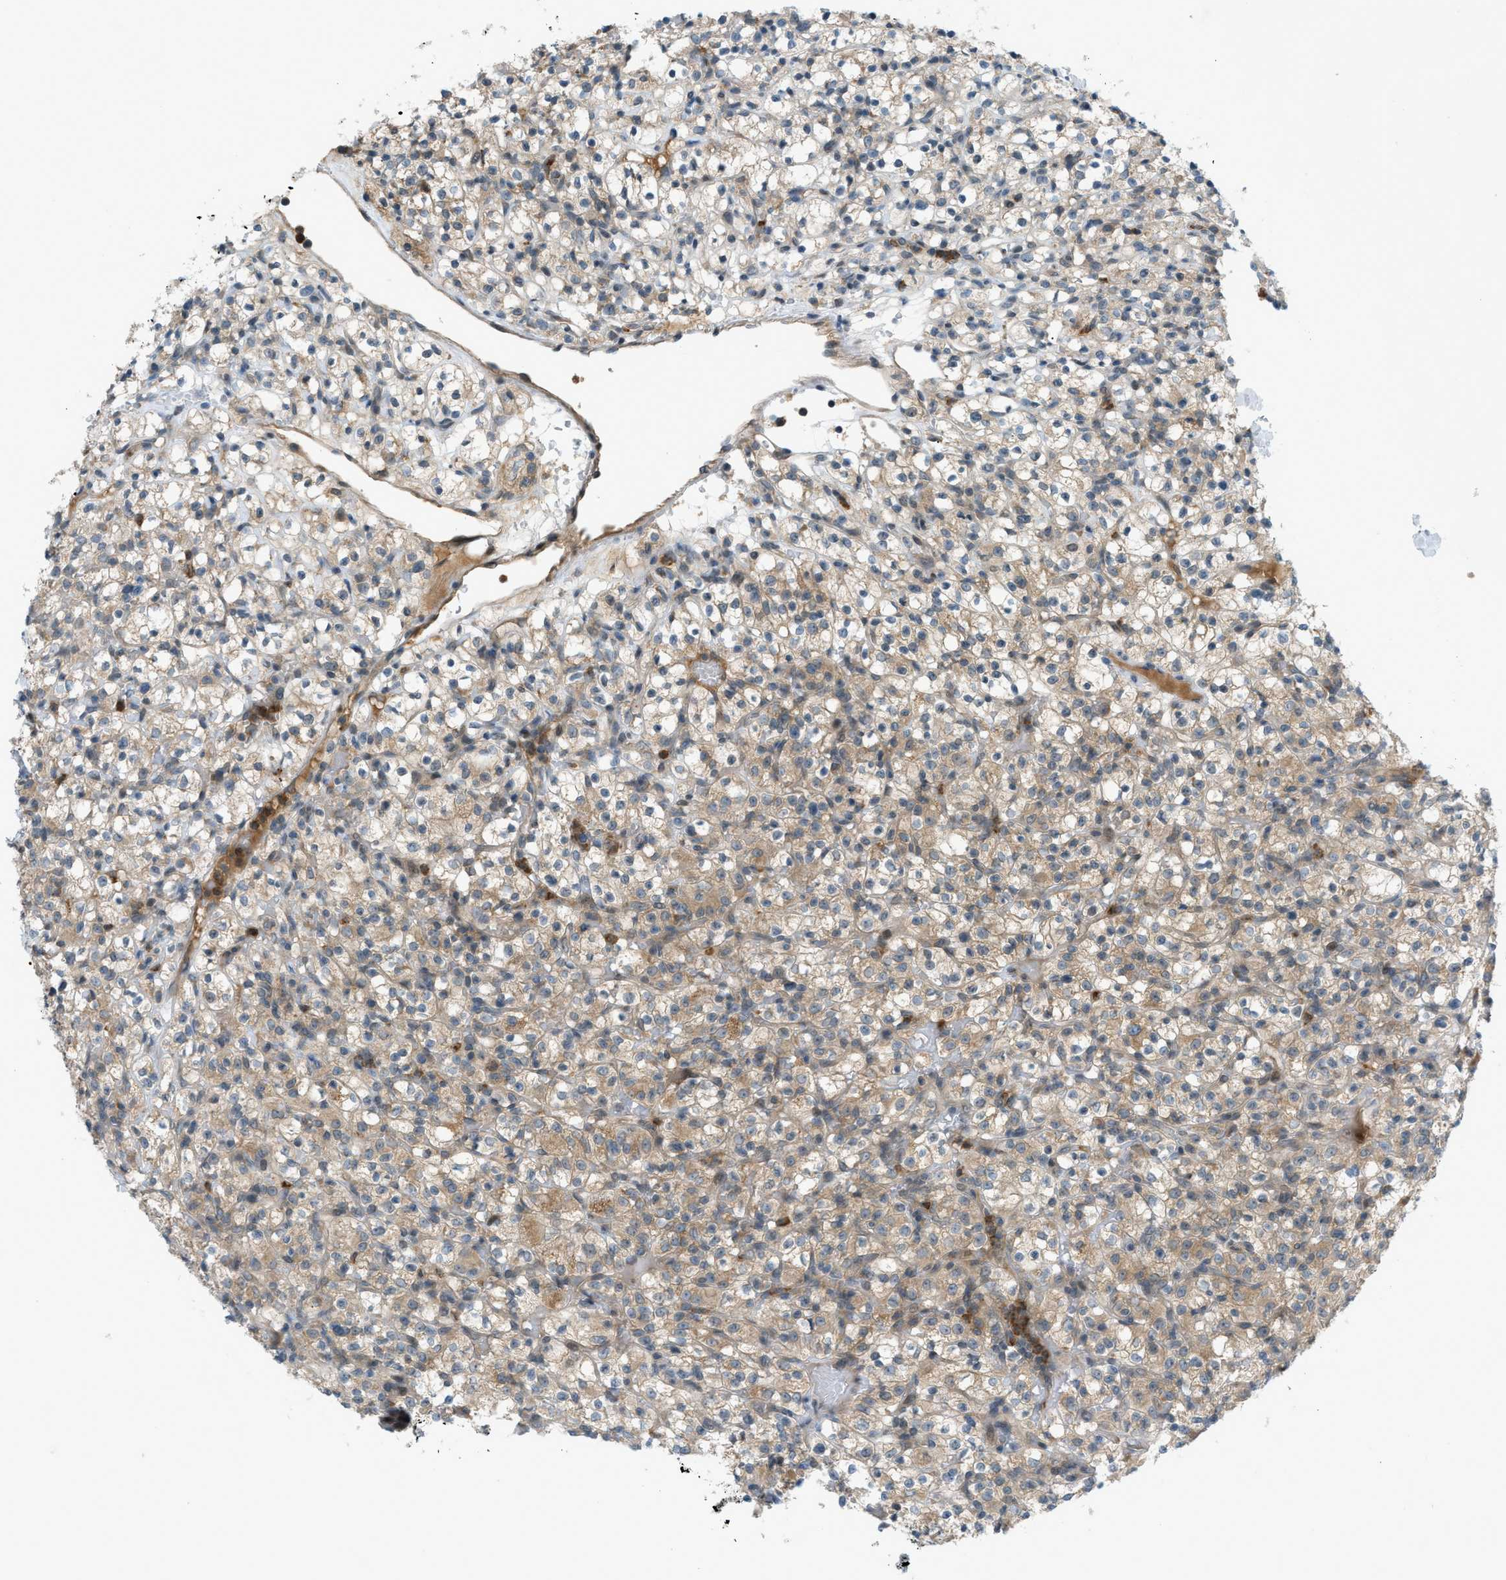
{"staining": {"intensity": "weak", "quantity": ">75%", "location": "cytoplasmic/membranous"}, "tissue": "renal cancer", "cell_type": "Tumor cells", "image_type": "cancer", "snomed": [{"axis": "morphology", "description": "Normal tissue, NOS"}, {"axis": "morphology", "description": "Adenocarcinoma, NOS"}, {"axis": "topography", "description": "Kidney"}], "caption": "Weak cytoplasmic/membranous positivity is seen in approximately >75% of tumor cells in renal cancer (adenocarcinoma). The staining was performed using DAB (3,3'-diaminobenzidine) to visualize the protein expression in brown, while the nuclei were stained in blue with hematoxylin (Magnification: 20x).", "gene": "DYRK1A", "patient": {"sex": "female", "age": 72}}